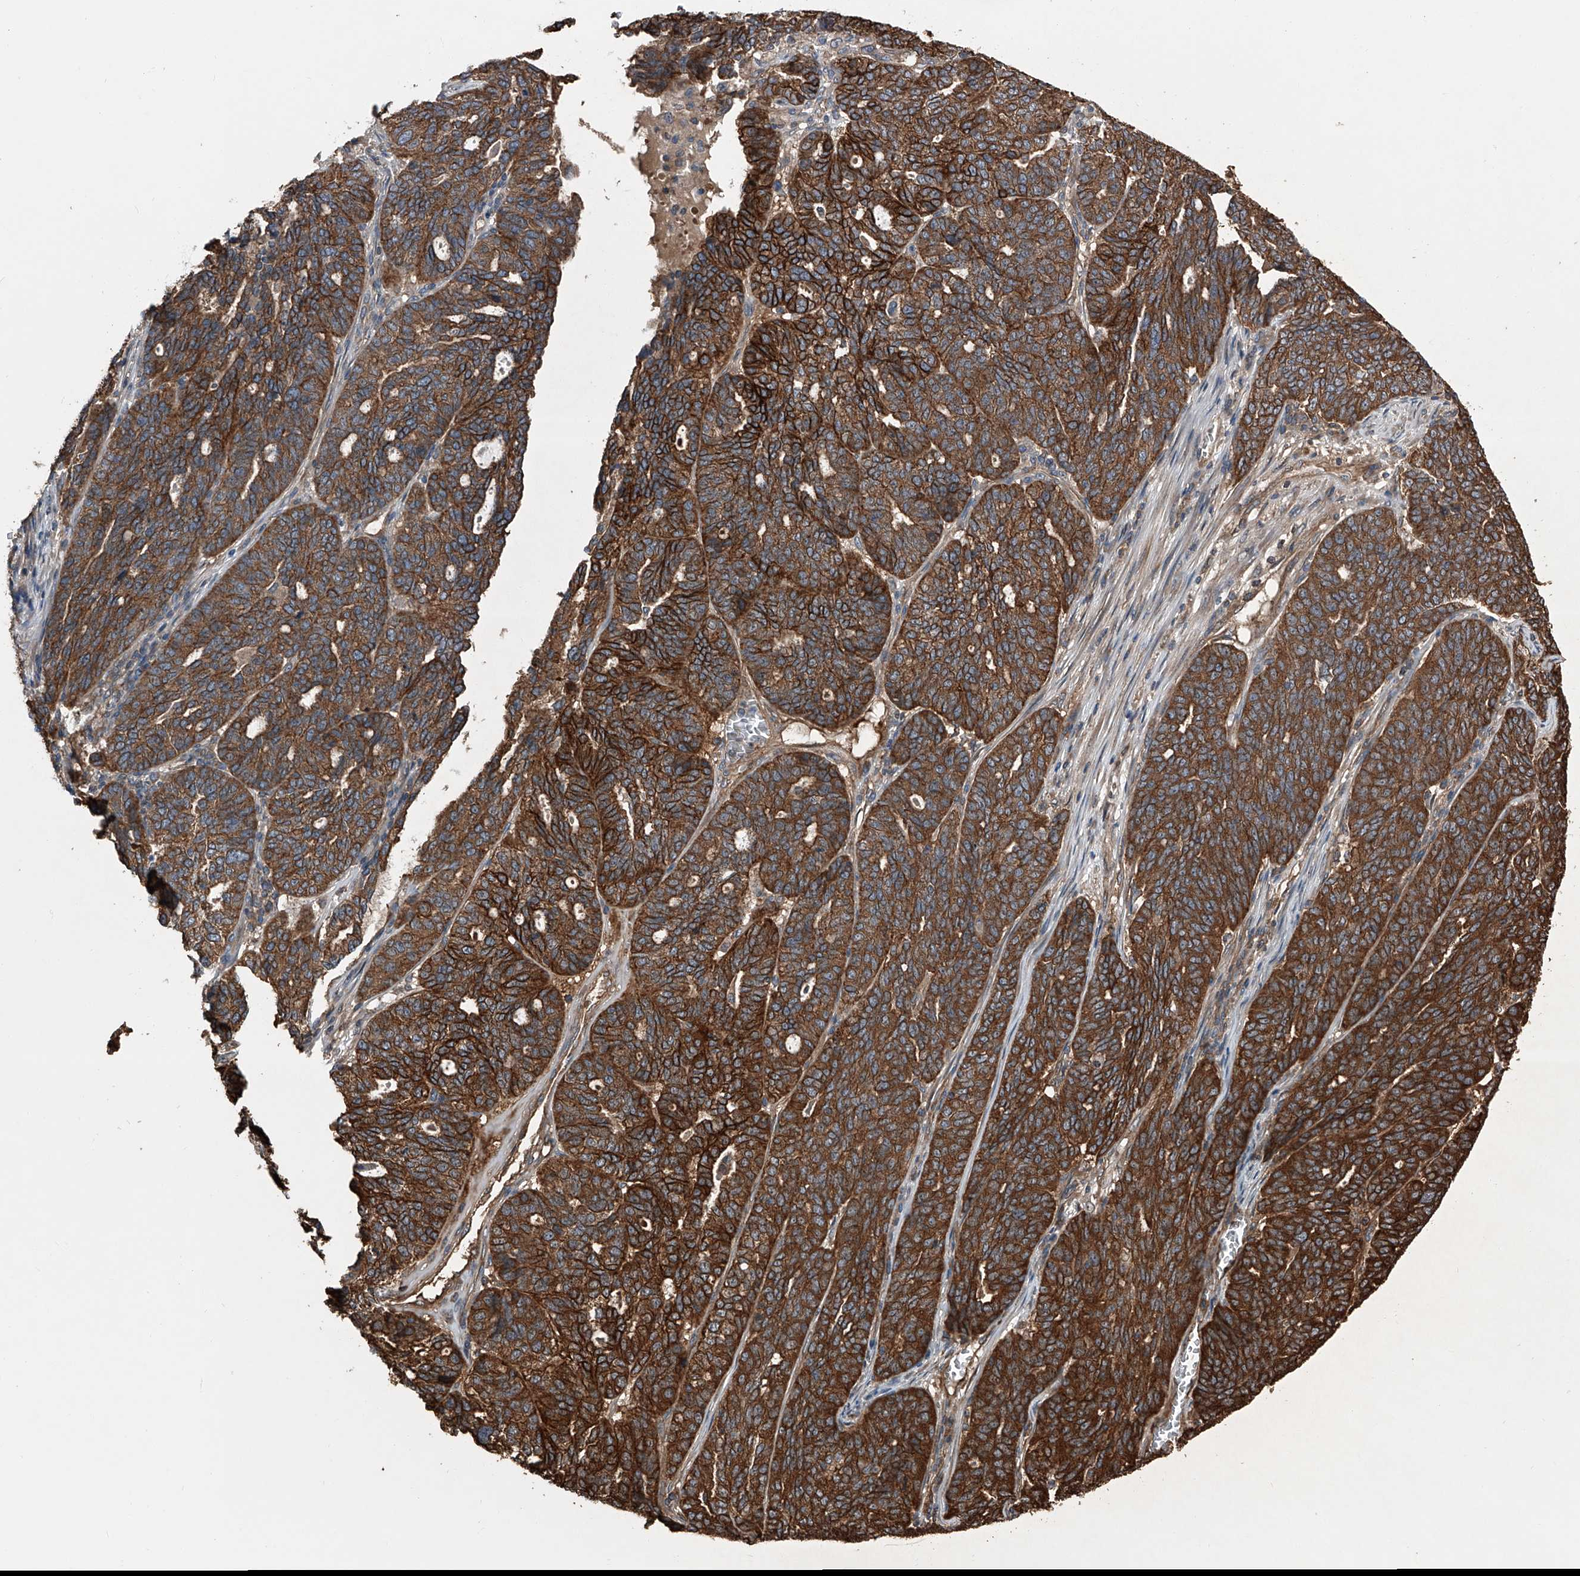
{"staining": {"intensity": "strong", "quantity": ">75%", "location": "cytoplasmic/membranous"}, "tissue": "ovarian cancer", "cell_type": "Tumor cells", "image_type": "cancer", "snomed": [{"axis": "morphology", "description": "Cystadenocarcinoma, serous, NOS"}, {"axis": "topography", "description": "Ovary"}], "caption": "This micrograph reveals IHC staining of ovarian cancer (serous cystadenocarcinoma), with high strong cytoplasmic/membranous staining in approximately >75% of tumor cells.", "gene": "KCNJ2", "patient": {"sex": "female", "age": 59}}